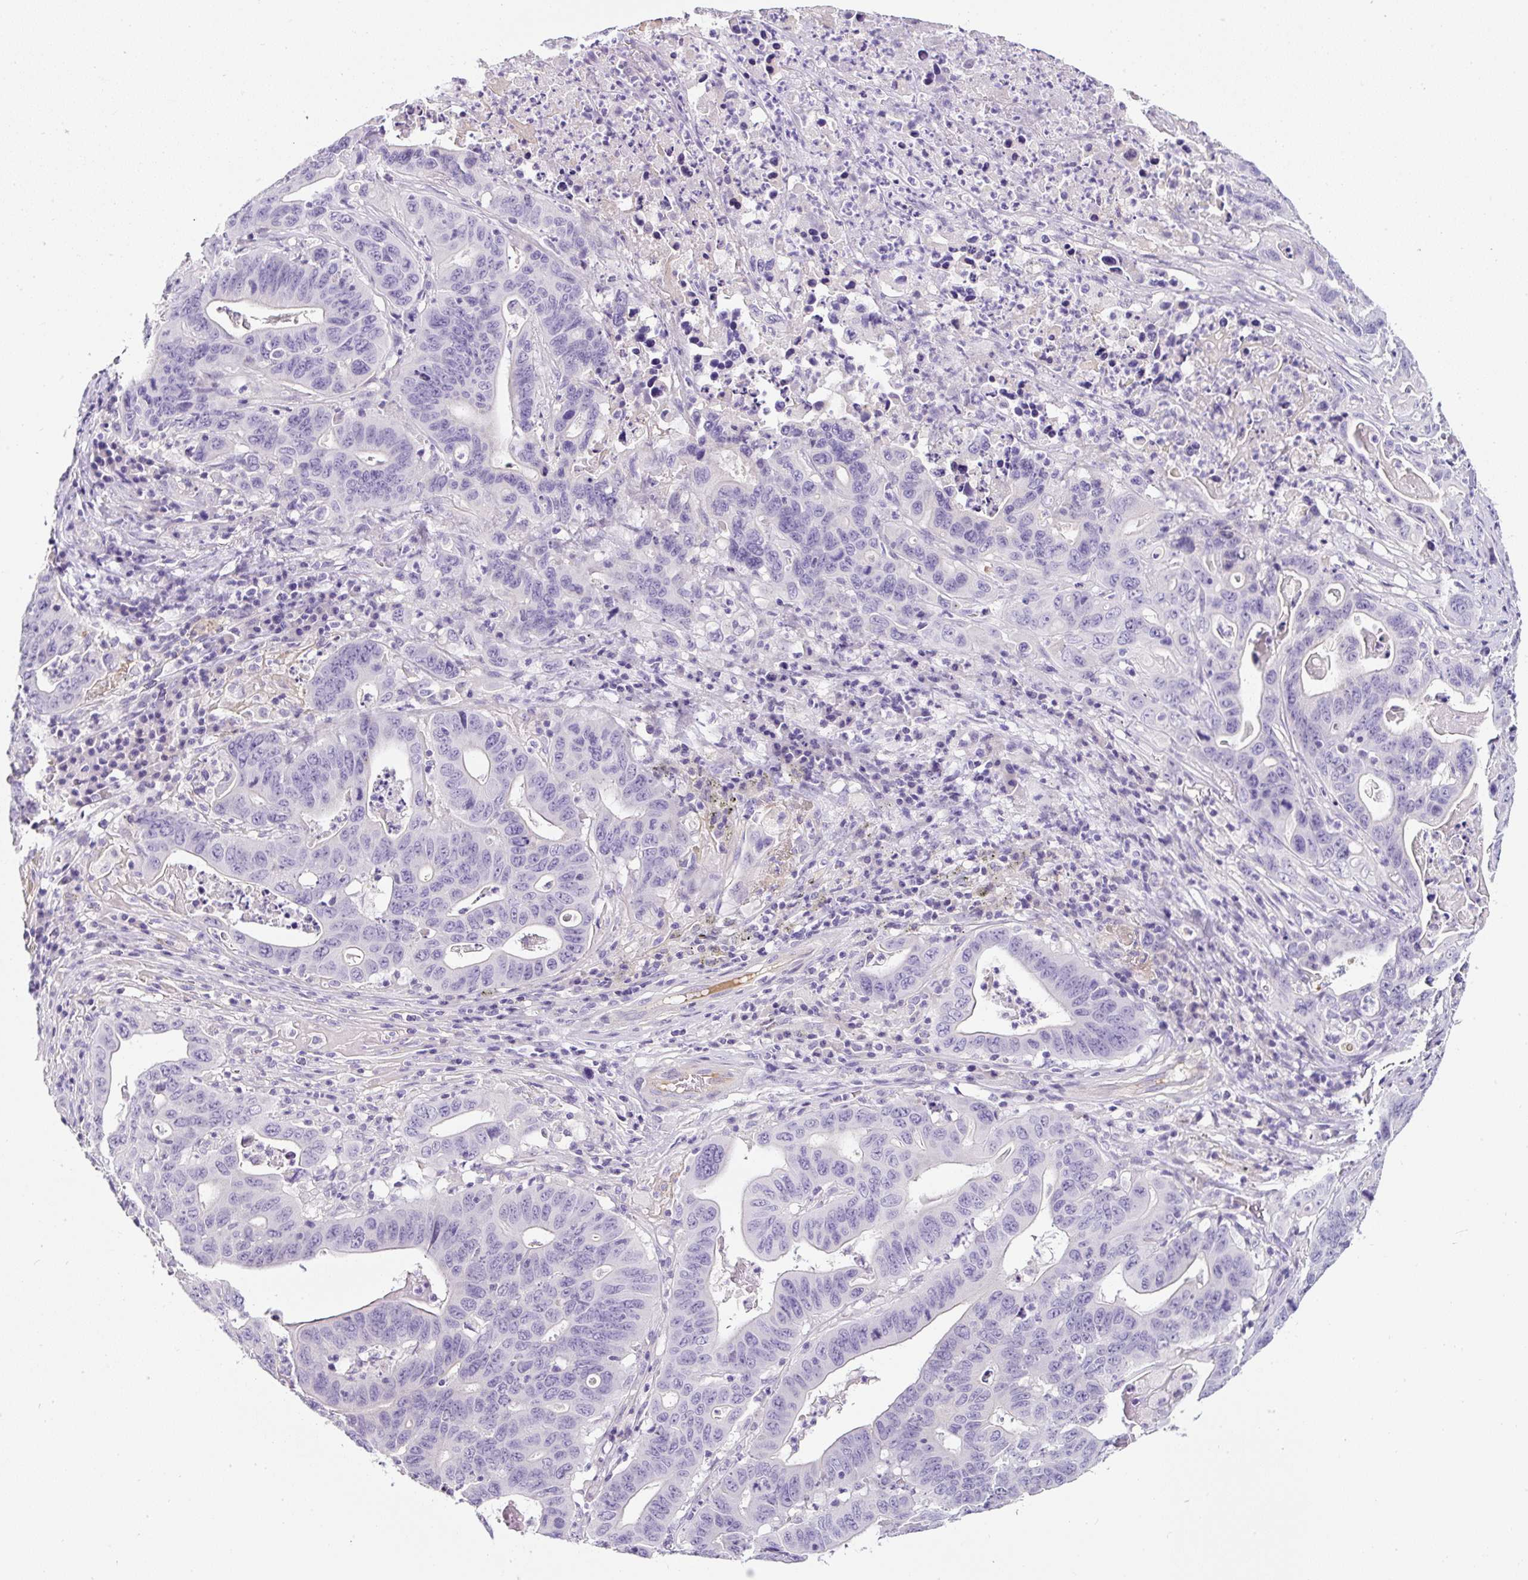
{"staining": {"intensity": "negative", "quantity": "none", "location": "none"}, "tissue": "lung cancer", "cell_type": "Tumor cells", "image_type": "cancer", "snomed": [{"axis": "morphology", "description": "Adenocarcinoma, NOS"}, {"axis": "topography", "description": "Lung"}], "caption": "IHC of human adenocarcinoma (lung) demonstrates no staining in tumor cells. (DAB (3,3'-diaminobenzidine) immunohistochemistry with hematoxylin counter stain).", "gene": "OR14A2", "patient": {"sex": "female", "age": 60}}